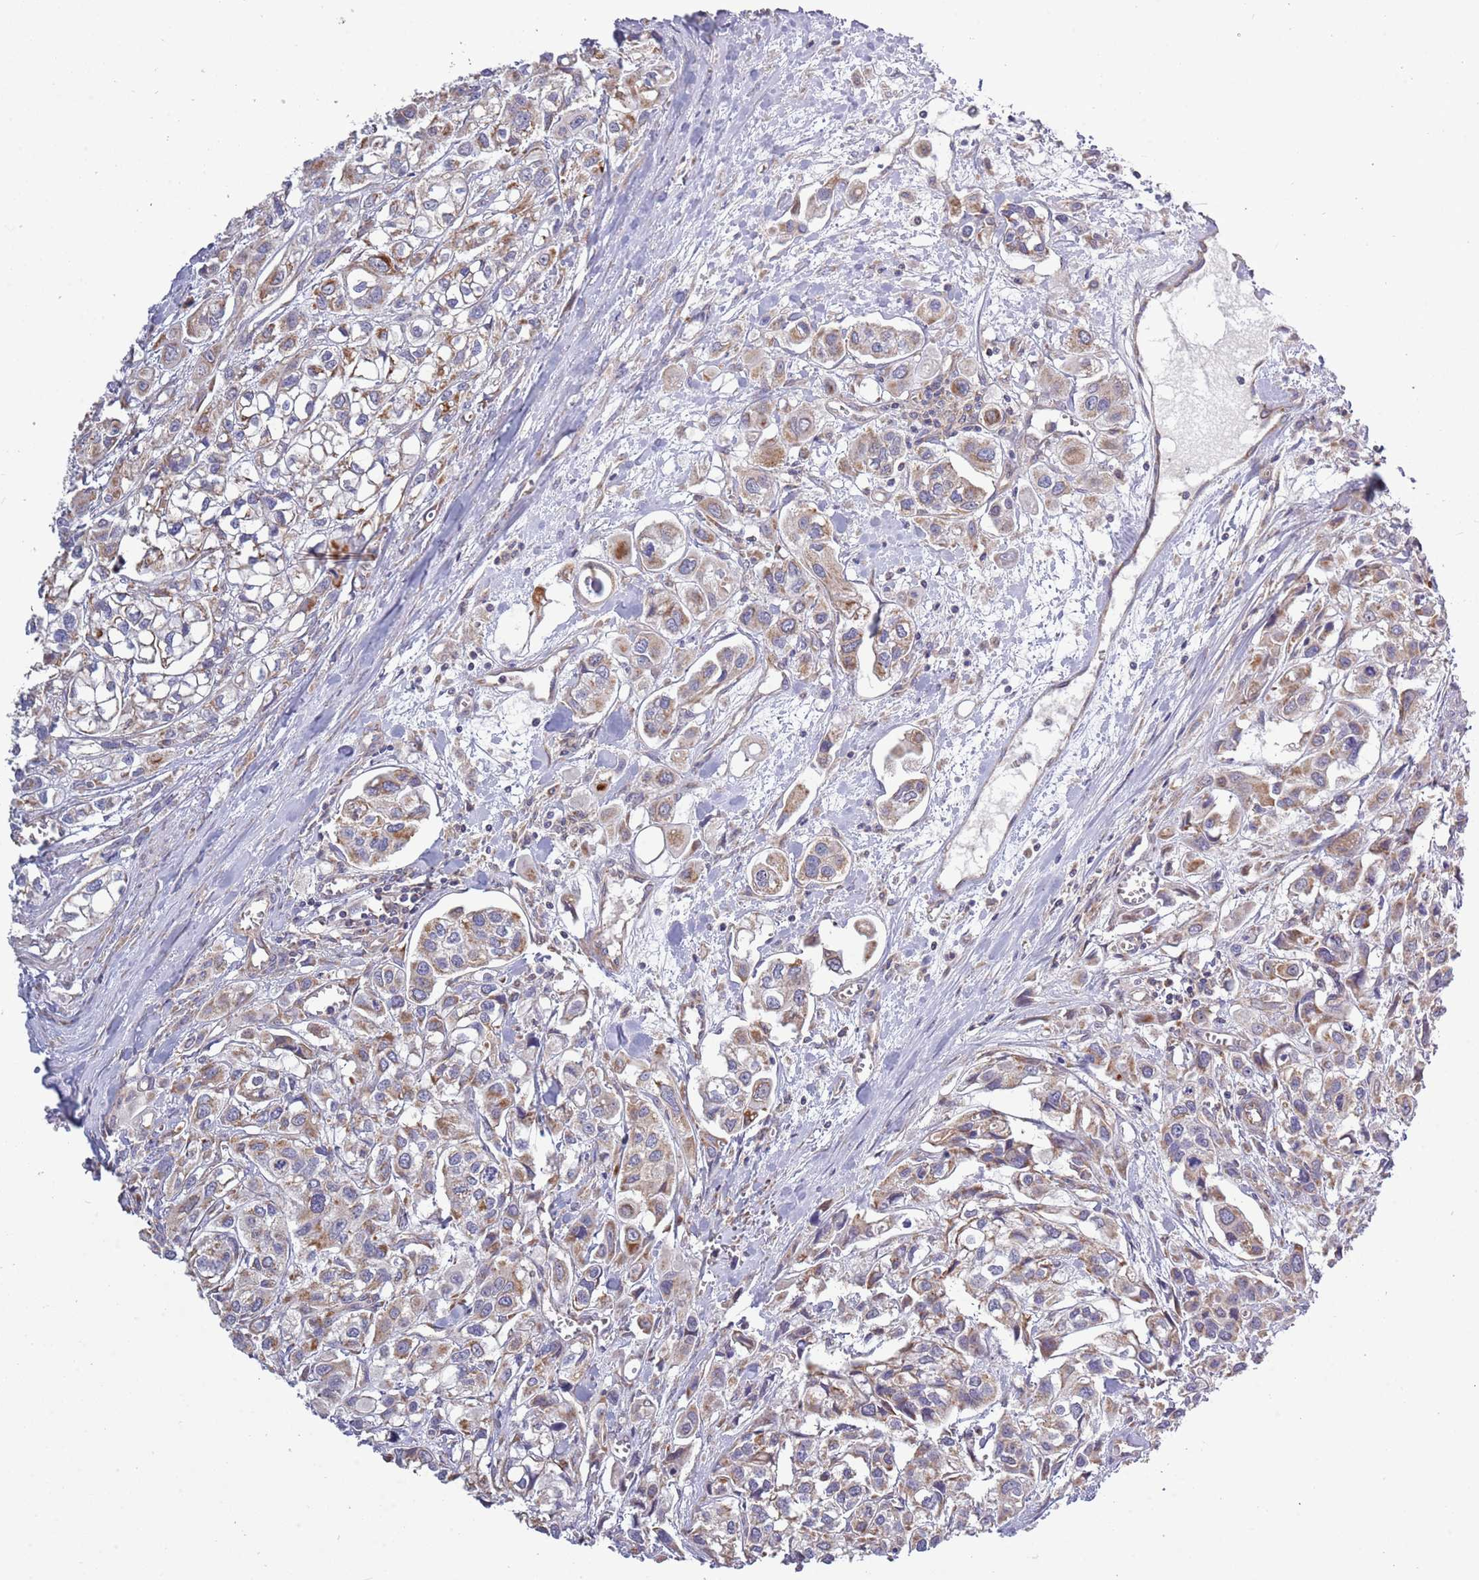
{"staining": {"intensity": "weak", "quantity": "25%-75%", "location": "cytoplasmic/membranous"}, "tissue": "urothelial cancer", "cell_type": "Tumor cells", "image_type": "cancer", "snomed": [{"axis": "morphology", "description": "Urothelial carcinoma, High grade"}, {"axis": "topography", "description": "Urinary bladder"}], "caption": "This is a histology image of immunohistochemistry staining of urothelial cancer, which shows weak positivity in the cytoplasmic/membranous of tumor cells.", "gene": "IRS4", "patient": {"sex": "male", "age": 67}}